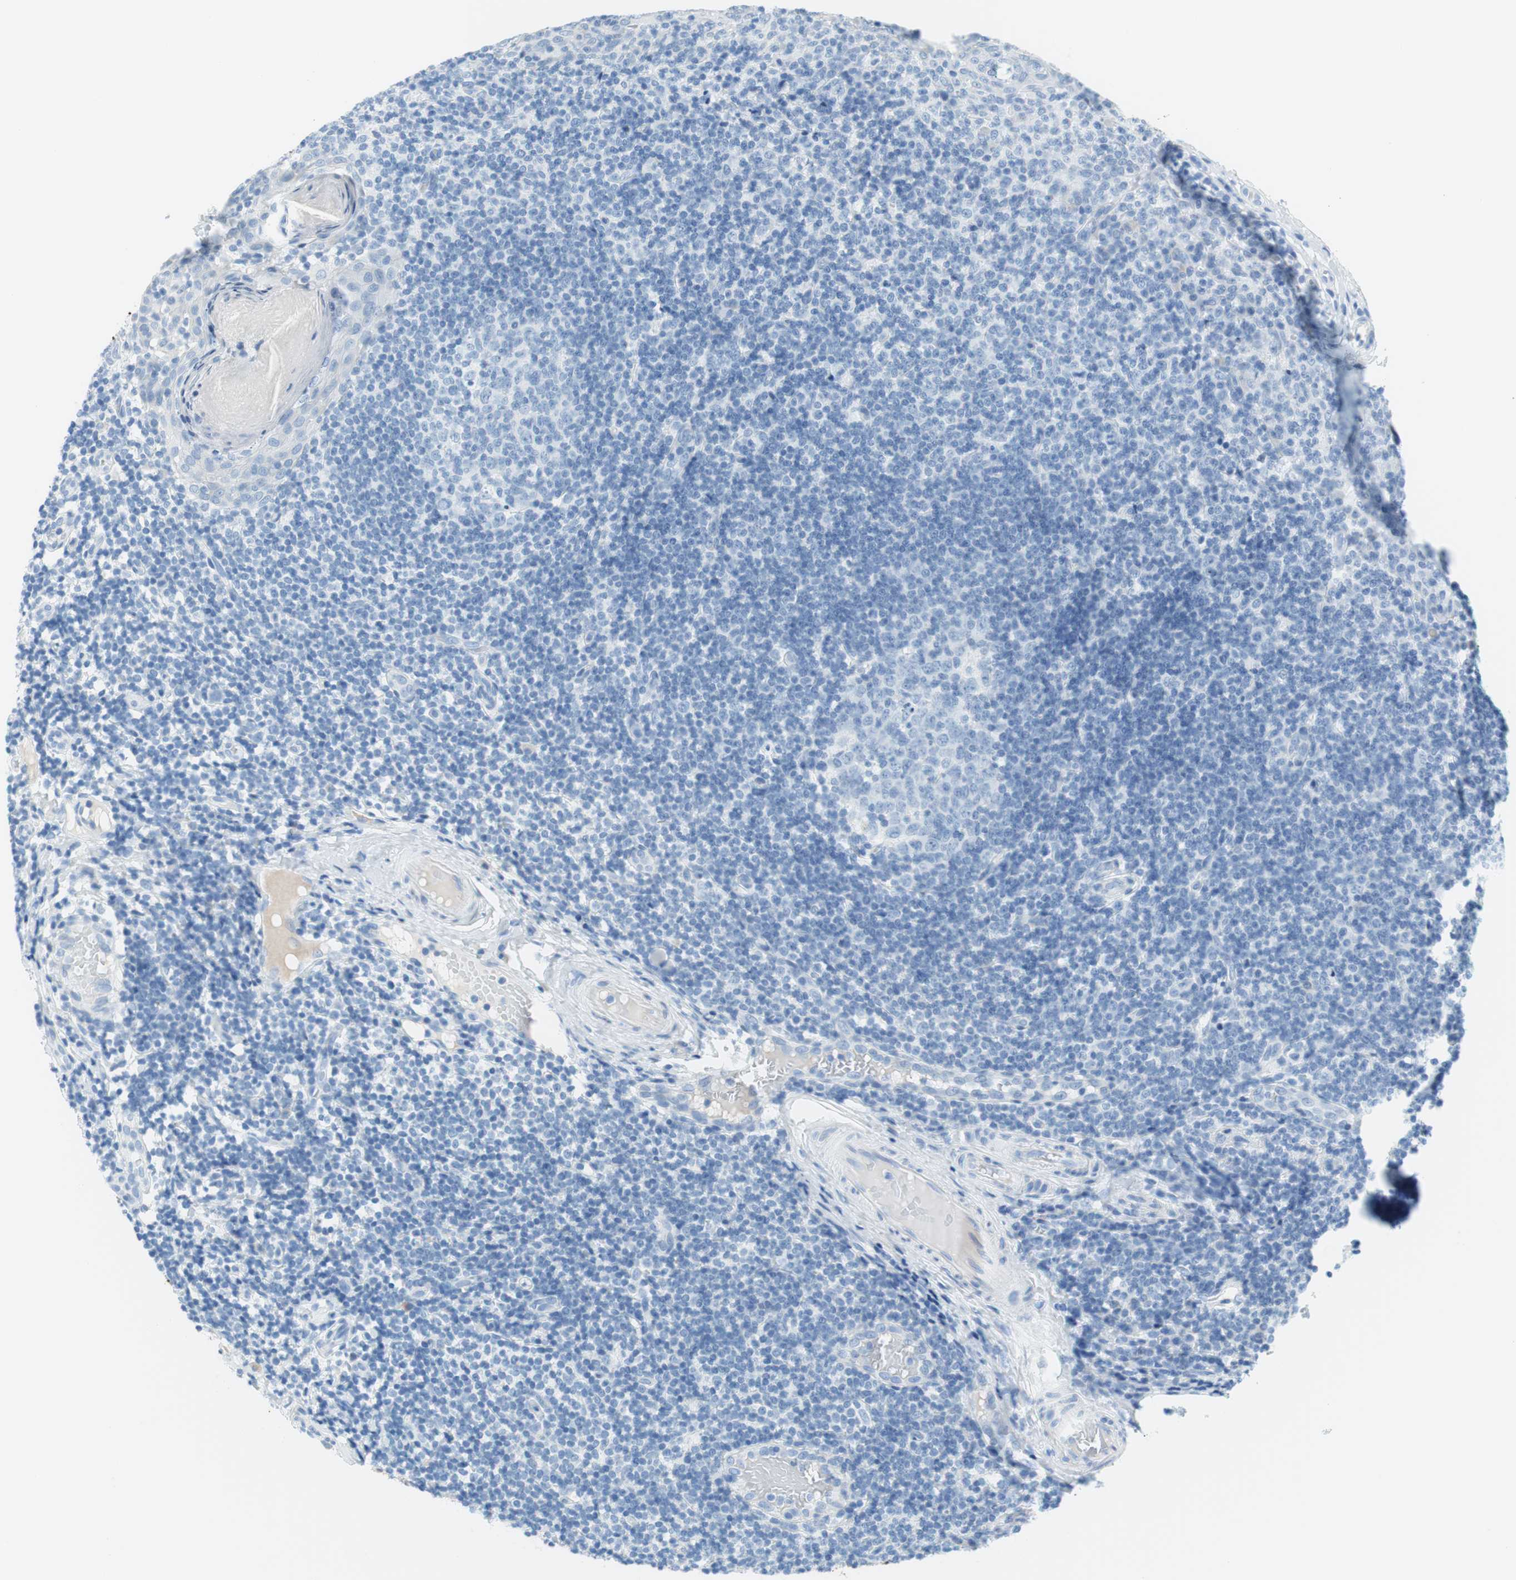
{"staining": {"intensity": "negative", "quantity": "none", "location": "none"}, "tissue": "tonsil", "cell_type": "Germinal center cells", "image_type": "normal", "snomed": [{"axis": "morphology", "description": "Normal tissue, NOS"}, {"axis": "topography", "description": "Tonsil"}], "caption": "The photomicrograph displays no staining of germinal center cells in benign tonsil.", "gene": "MYH1", "patient": {"sex": "female", "age": 19}}